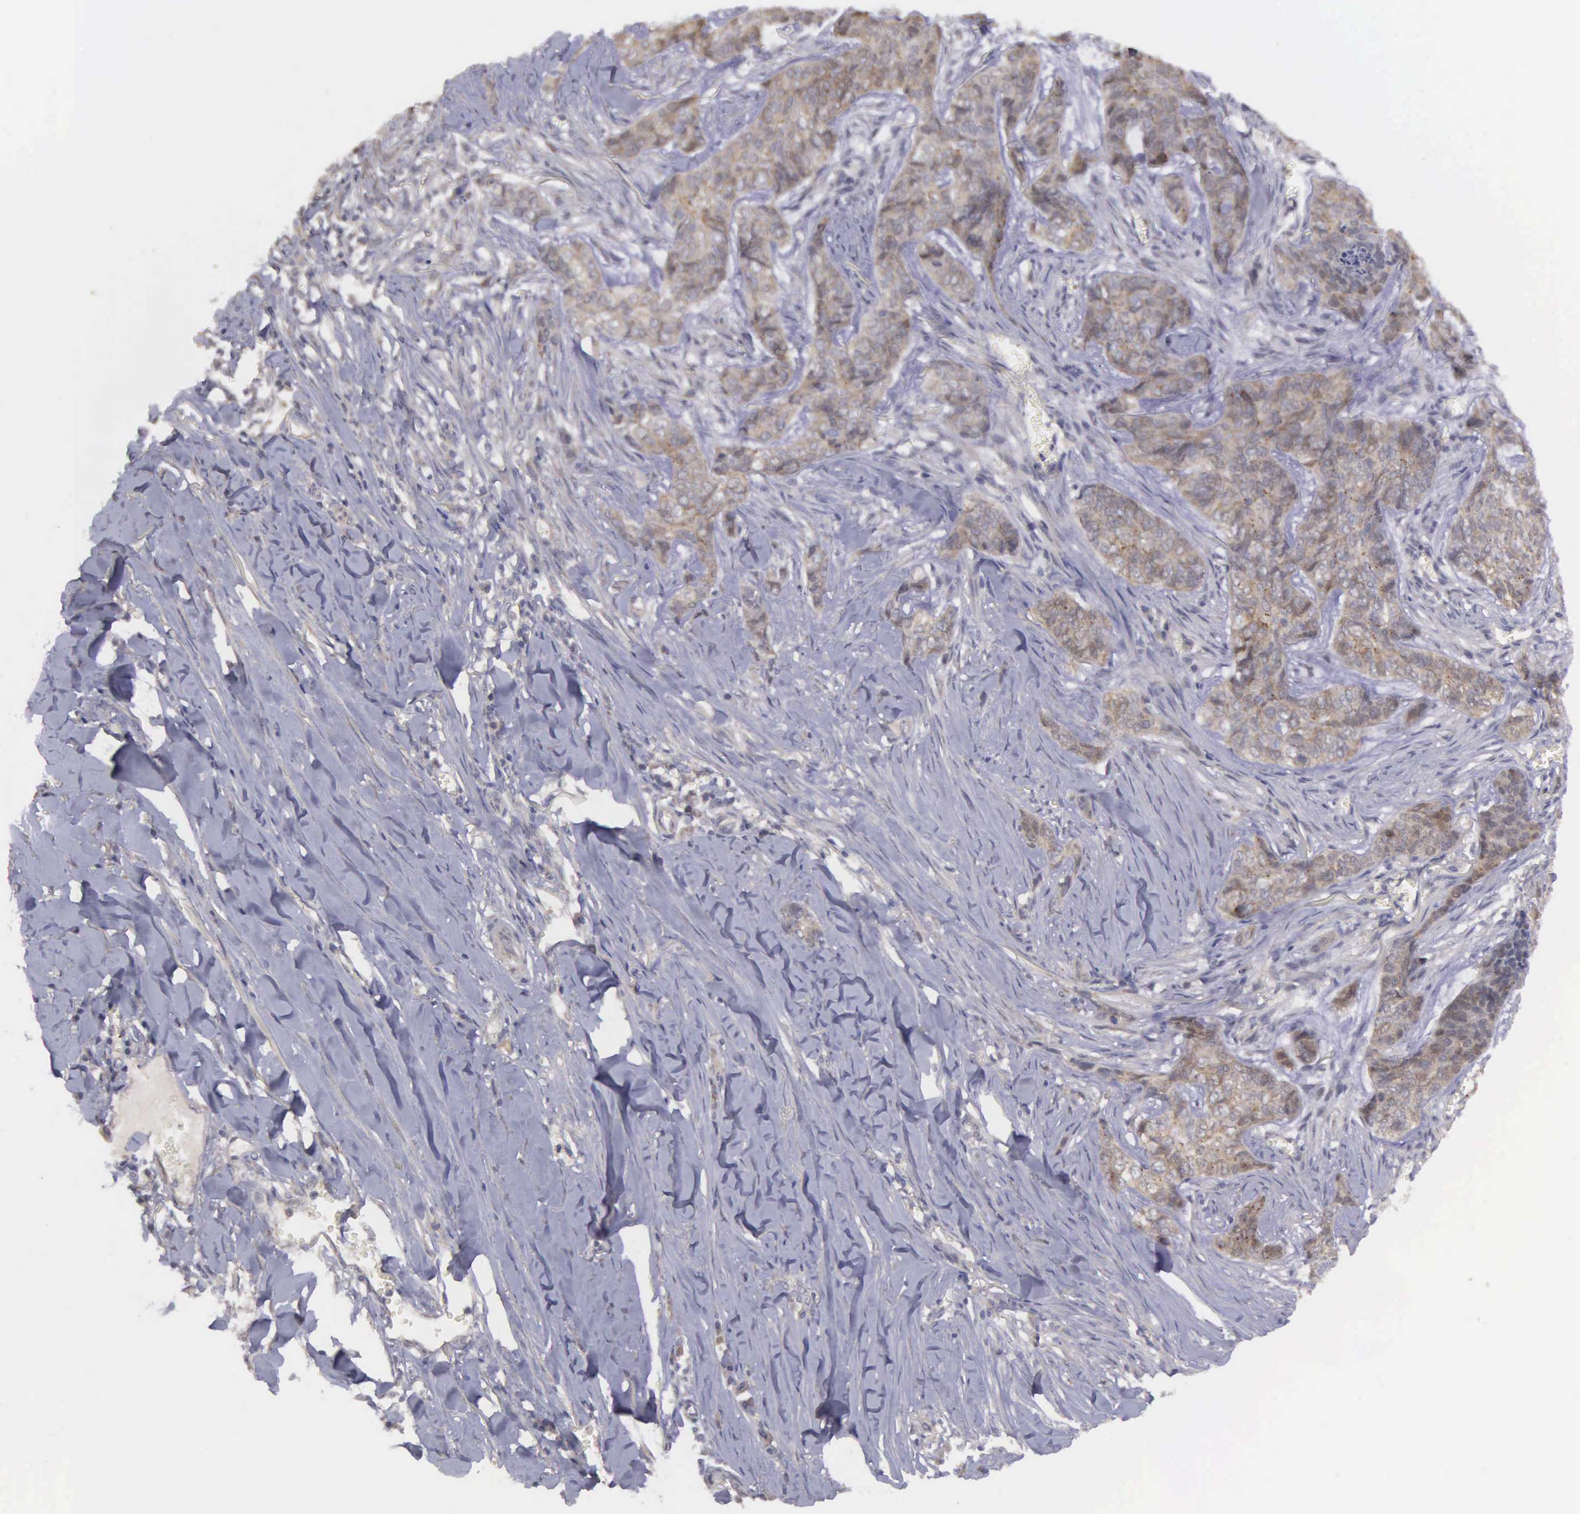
{"staining": {"intensity": "moderate", "quantity": ">75%", "location": "cytoplasmic/membranous"}, "tissue": "skin cancer", "cell_type": "Tumor cells", "image_type": "cancer", "snomed": [{"axis": "morphology", "description": "Normal tissue, NOS"}, {"axis": "morphology", "description": "Basal cell carcinoma"}, {"axis": "topography", "description": "Skin"}], "caption": "Immunohistochemical staining of basal cell carcinoma (skin) demonstrates moderate cytoplasmic/membranous protein staining in about >75% of tumor cells.", "gene": "RTL10", "patient": {"sex": "female", "age": 65}}